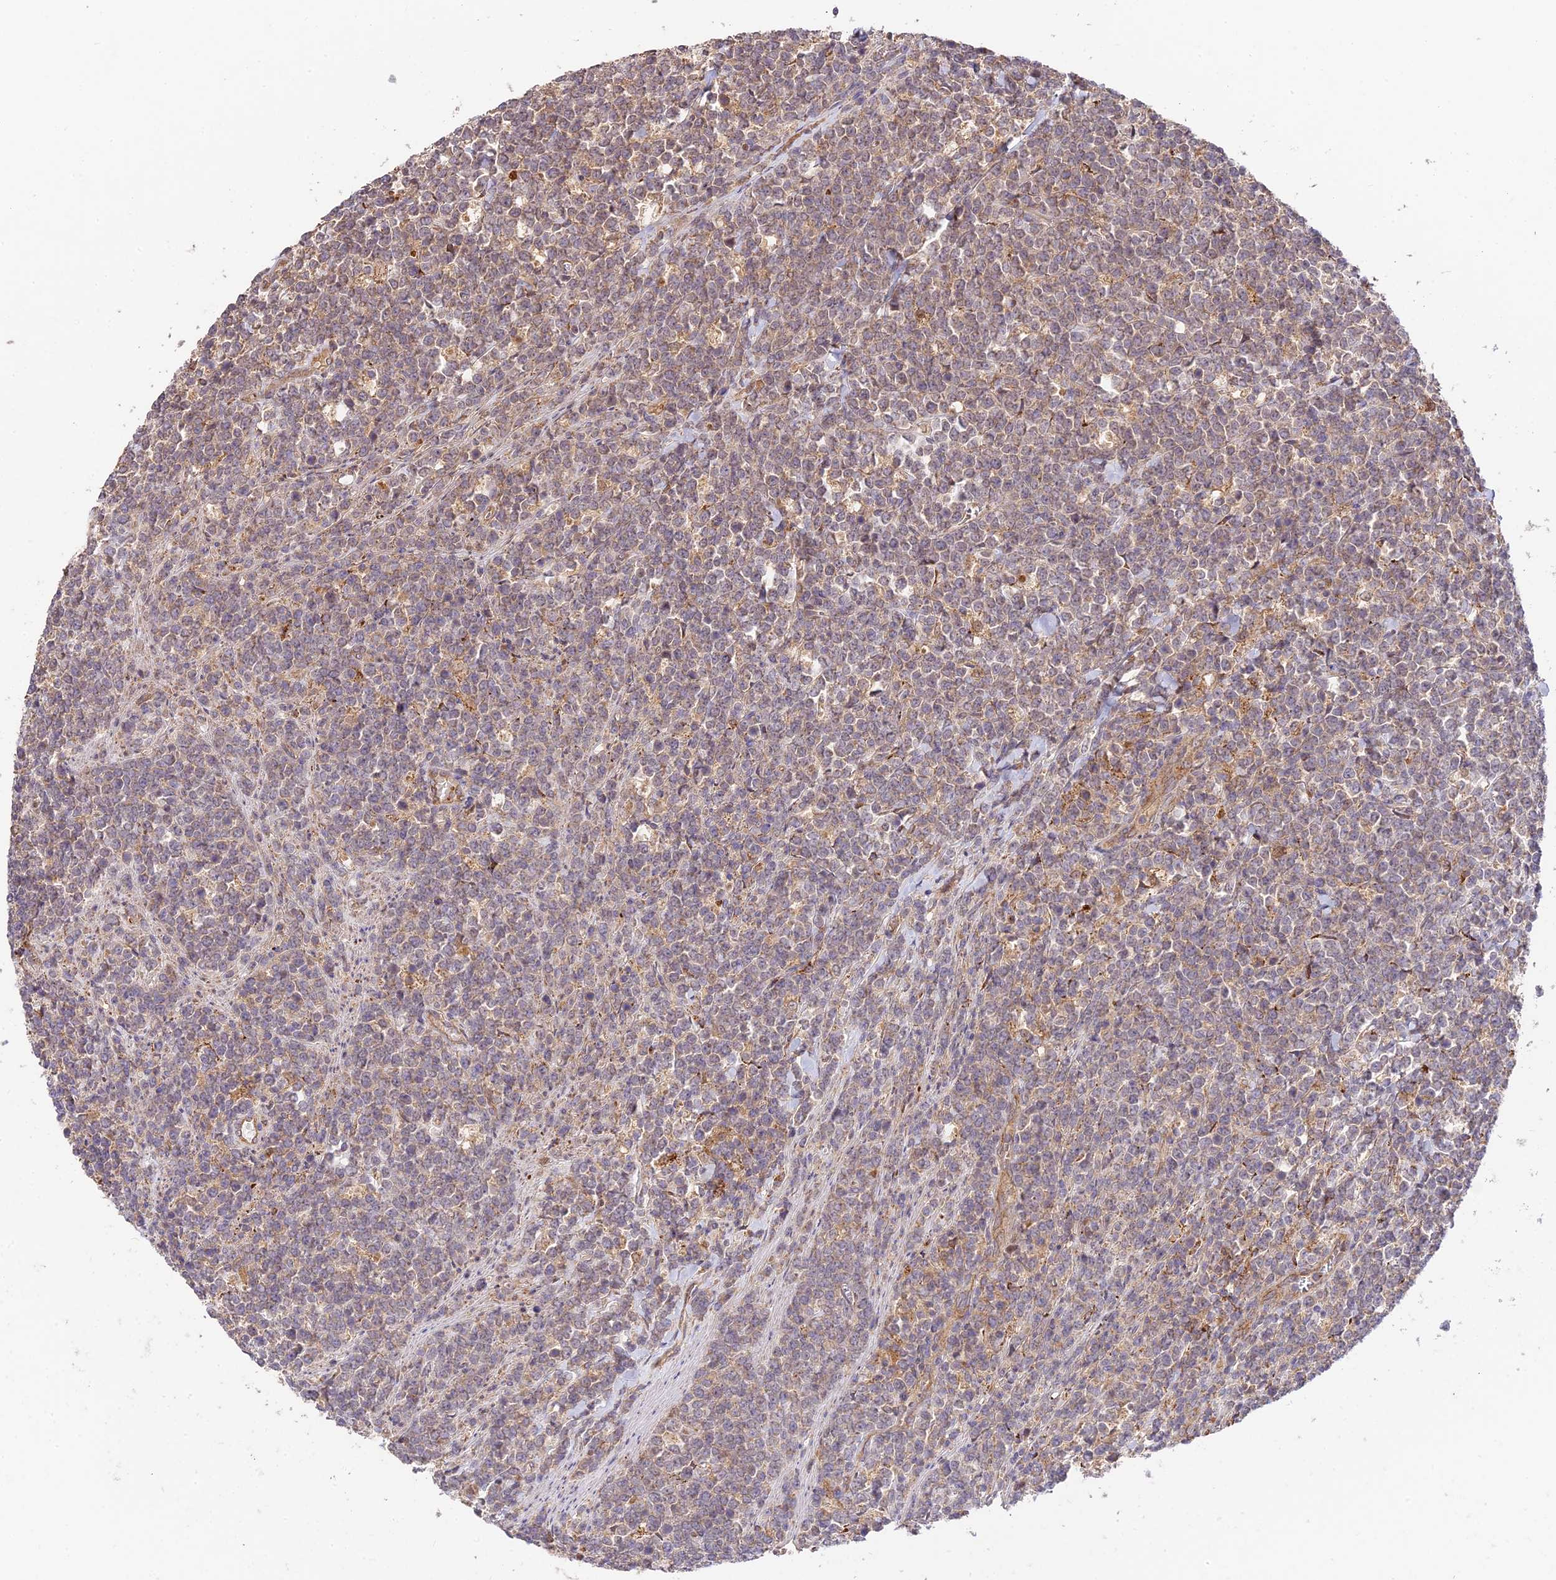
{"staining": {"intensity": "weak", "quantity": "25%-75%", "location": "cytoplasmic/membranous"}, "tissue": "lymphoma", "cell_type": "Tumor cells", "image_type": "cancer", "snomed": [{"axis": "morphology", "description": "Malignant lymphoma, non-Hodgkin's type, High grade"}, {"axis": "topography", "description": "Small intestine"}], "caption": "Protein positivity by IHC exhibits weak cytoplasmic/membranous positivity in approximately 25%-75% of tumor cells in lymphoma.", "gene": "C3orf20", "patient": {"sex": "male", "age": 8}}